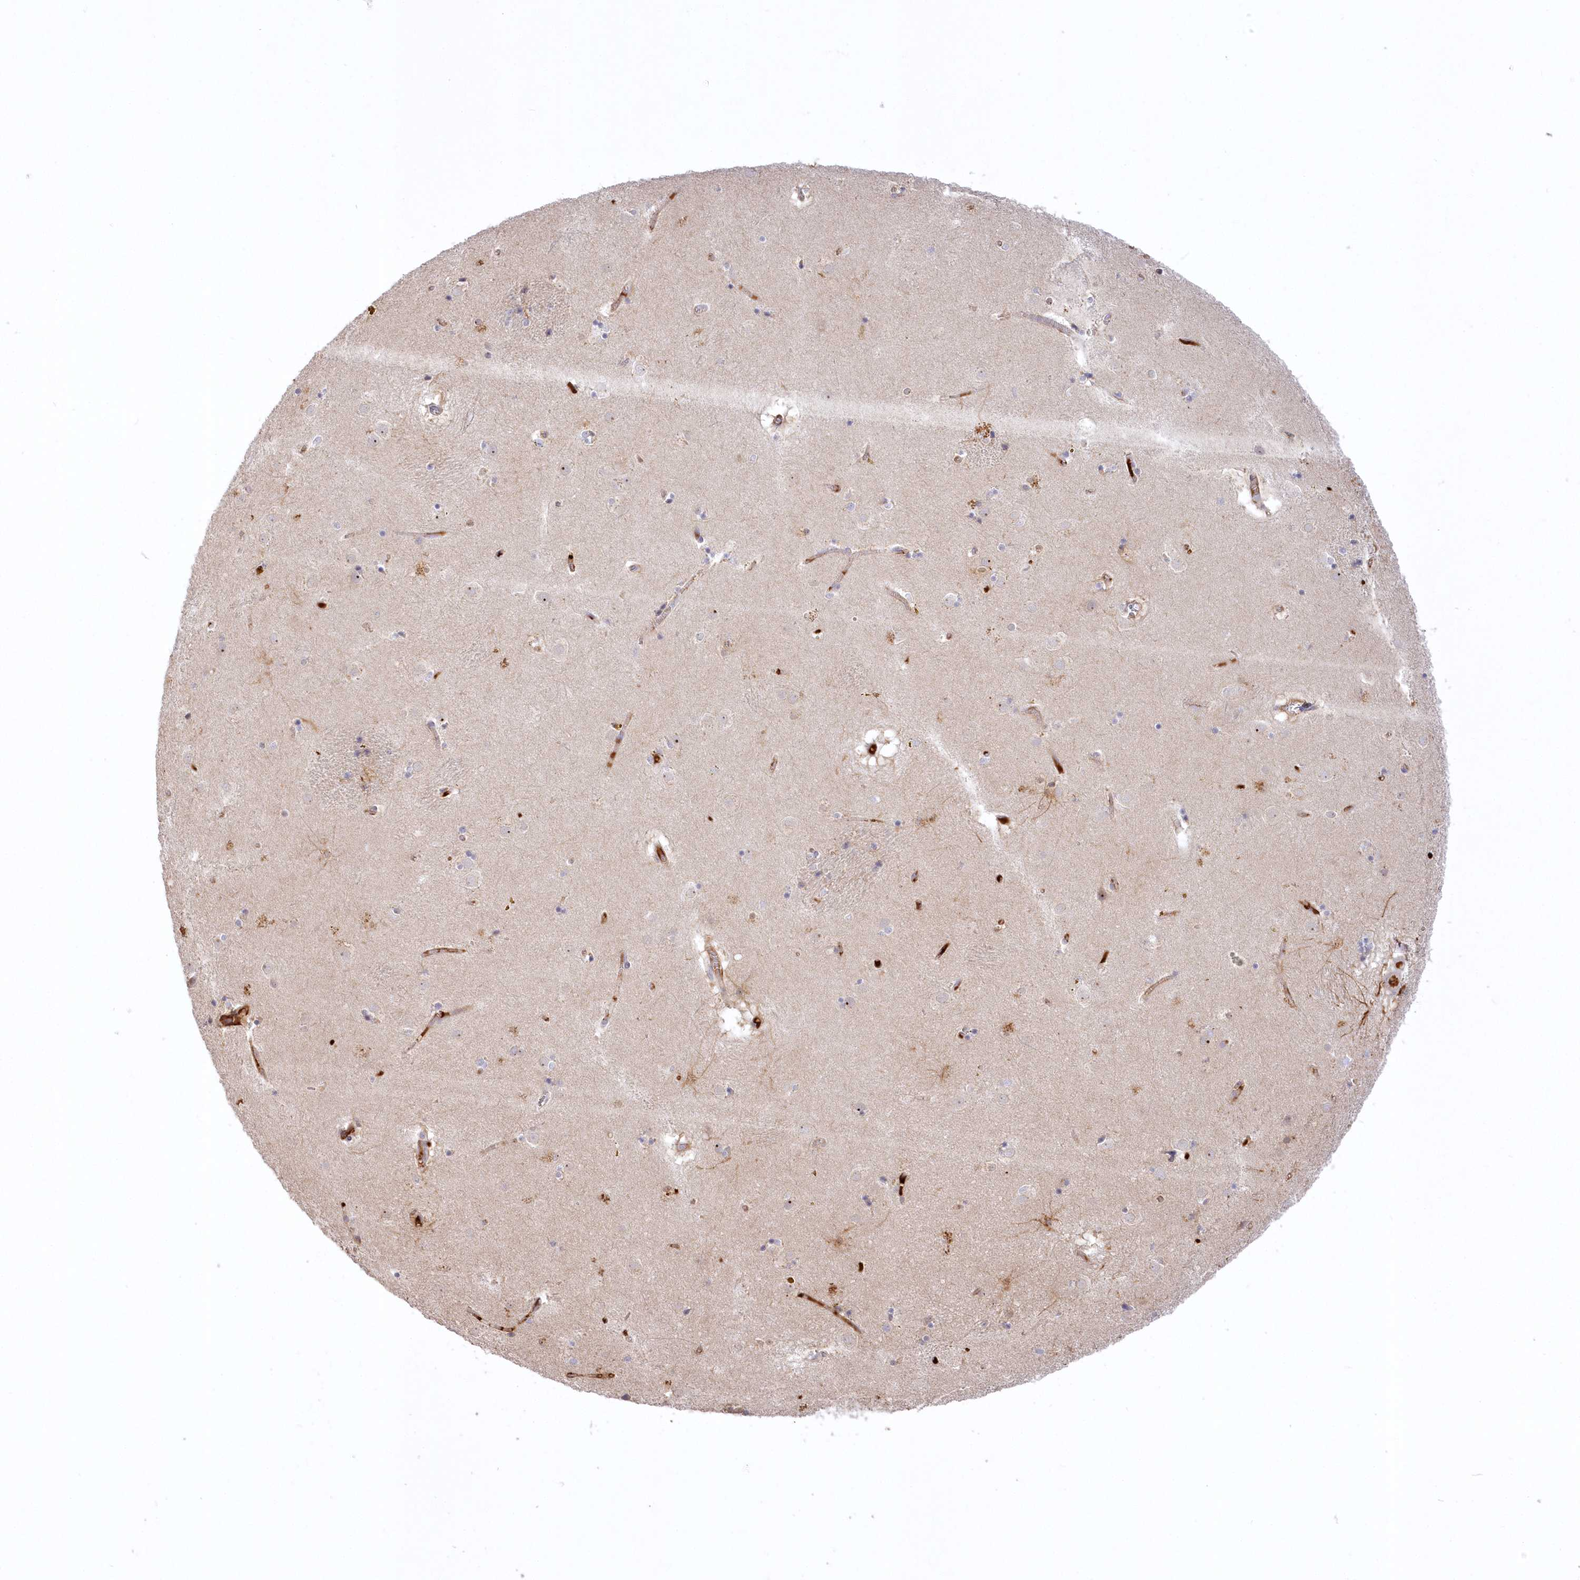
{"staining": {"intensity": "weak", "quantity": "<25%", "location": "cytoplasmic/membranous"}, "tissue": "caudate", "cell_type": "Glial cells", "image_type": "normal", "snomed": [{"axis": "morphology", "description": "Normal tissue, NOS"}, {"axis": "topography", "description": "Lateral ventricle wall"}], "caption": "DAB immunohistochemical staining of benign caudate demonstrates no significant positivity in glial cells. Brightfield microscopy of immunohistochemistry stained with DAB (3,3'-diaminobenzidine) (brown) and hematoxylin (blue), captured at high magnification.", "gene": "WBP1L", "patient": {"sex": "male", "age": 70}}